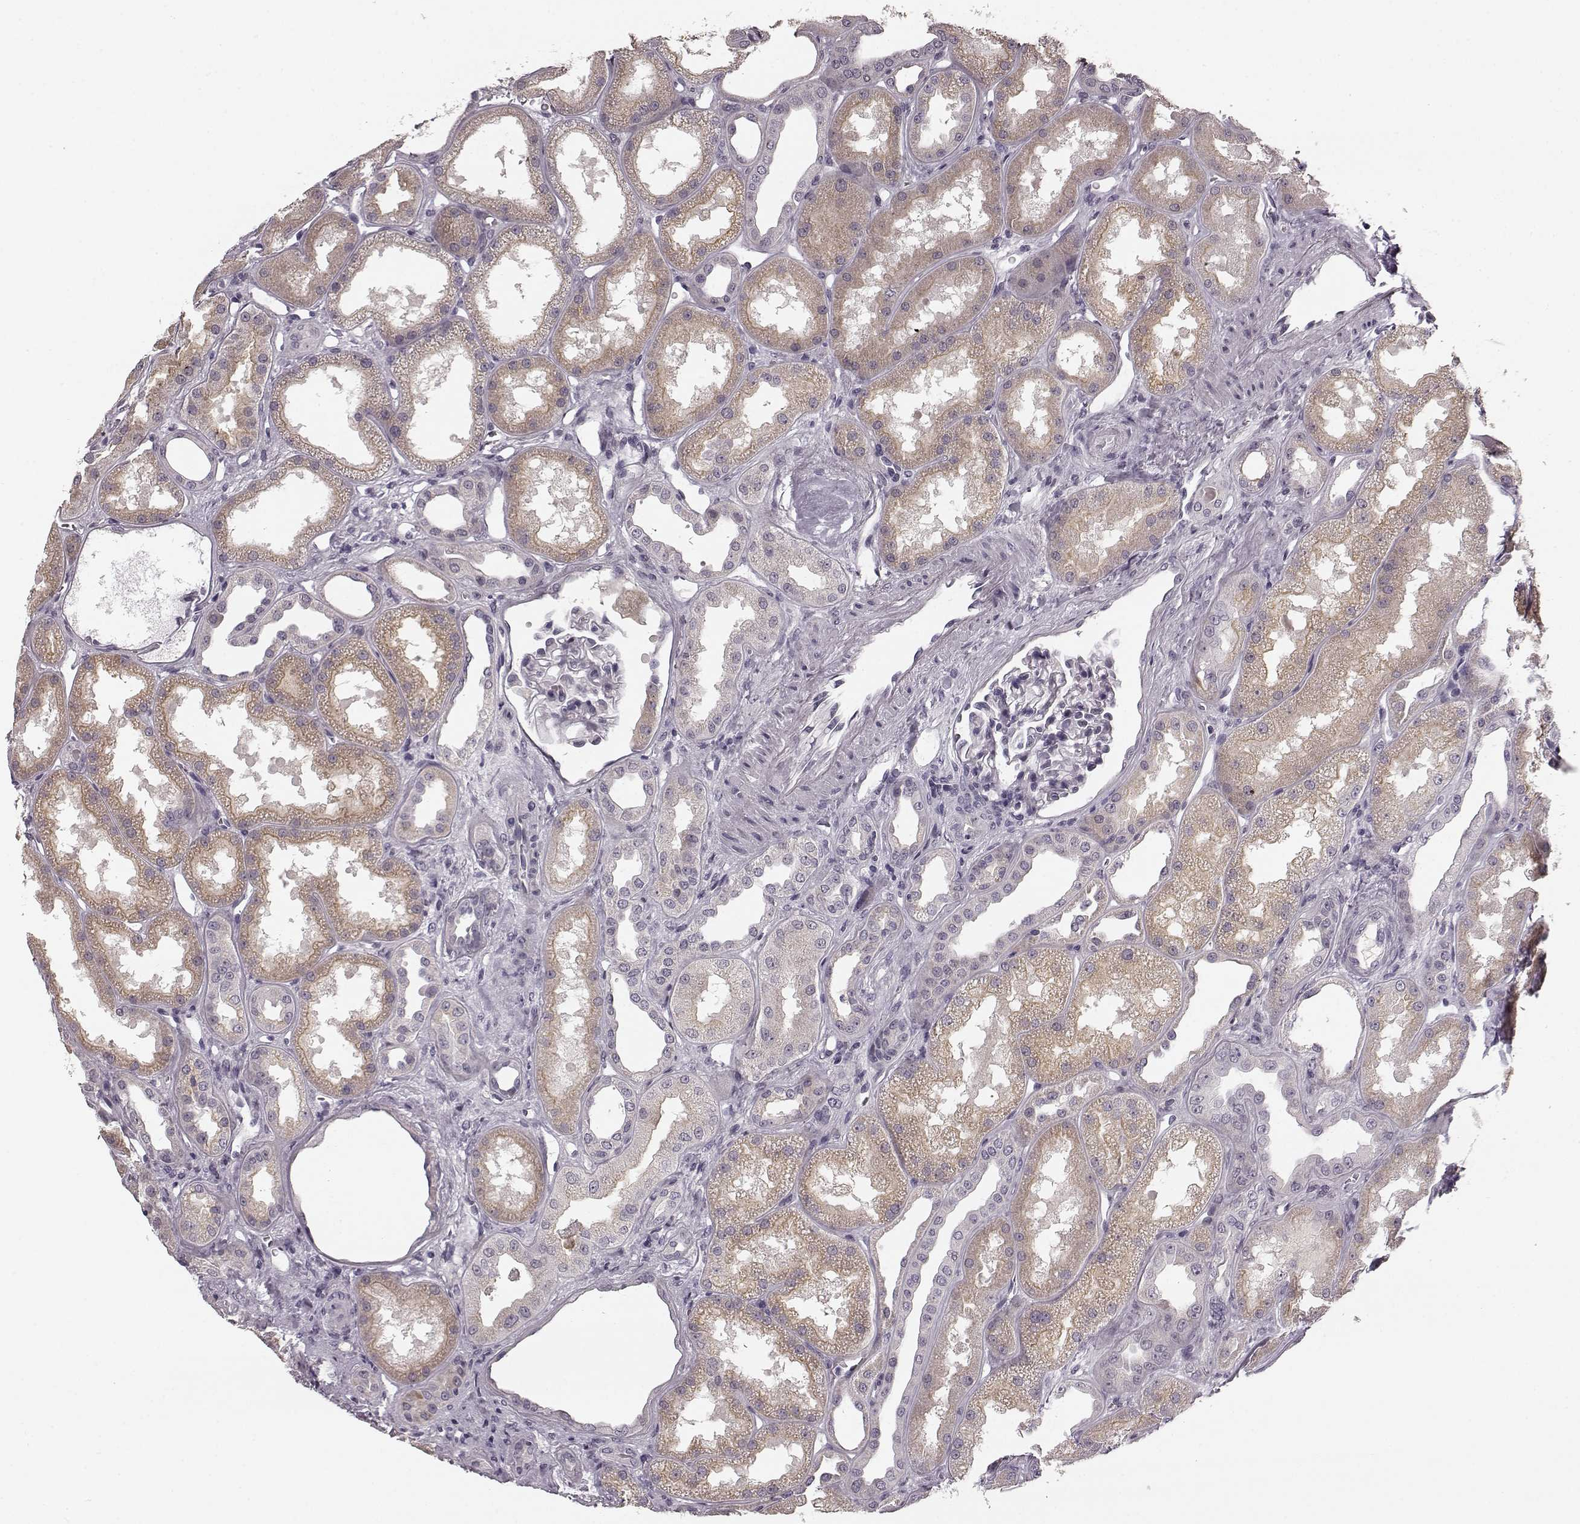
{"staining": {"intensity": "negative", "quantity": "none", "location": "none"}, "tissue": "kidney", "cell_type": "Cells in glomeruli", "image_type": "normal", "snomed": [{"axis": "morphology", "description": "Normal tissue, NOS"}, {"axis": "topography", "description": "Kidney"}], "caption": "Immunohistochemistry of unremarkable kidney displays no positivity in cells in glomeruli.", "gene": "FAM234B", "patient": {"sex": "male", "age": 61}}